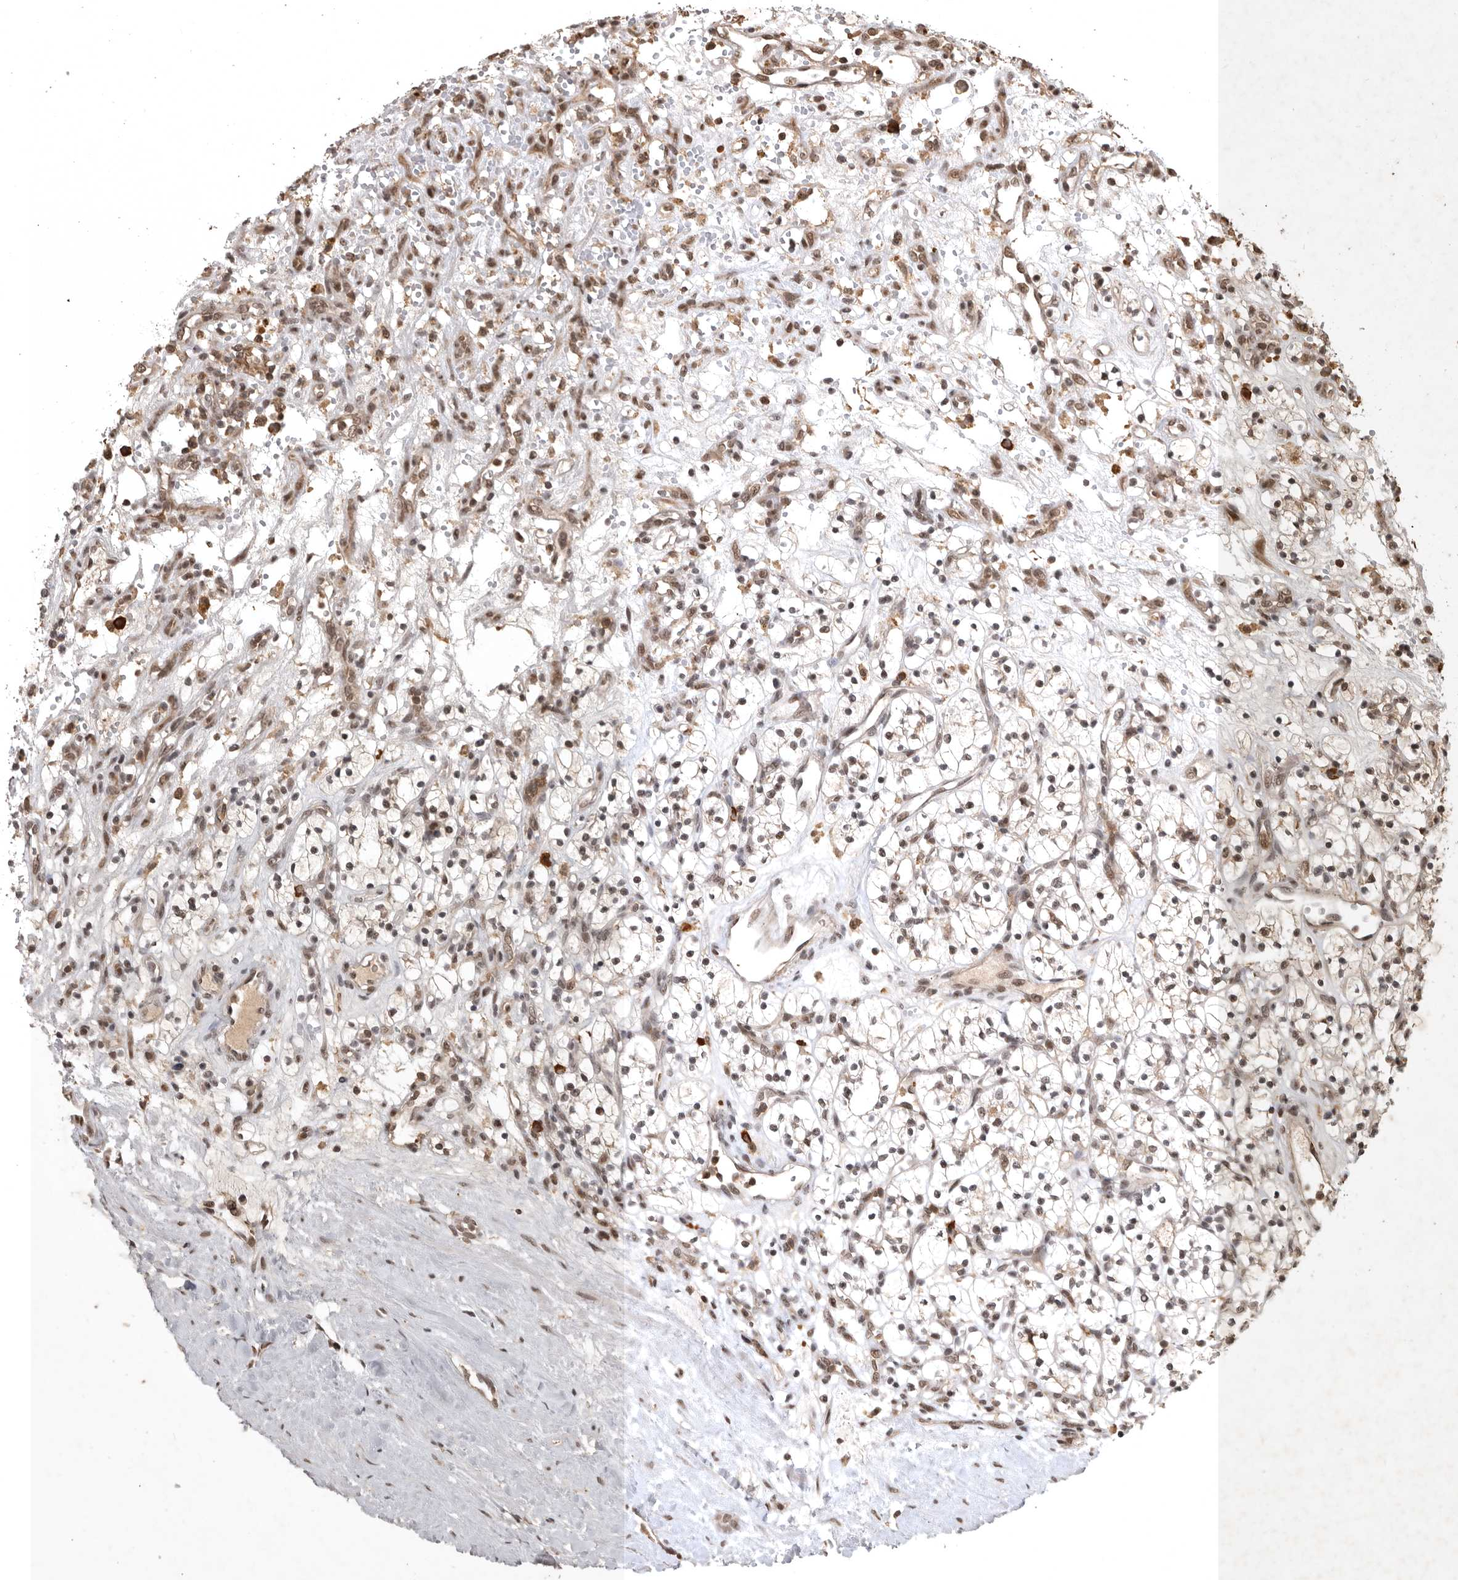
{"staining": {"intensity": "weak", "quantity": ">75%", "location": "nuclear"}, "tissue": "renal cancer", "cell_type": "Tumor cells", "image_type": "cancer", "snomed": [{"axis": "morphology", "description": "Adenocarcinoma, NOS"}, {"axis": "topography", "description": "Kidney"}], "caption": "High-power microscopy captured an IHC micrograph of adenocarcinoma (renal), revealing weak nuclear positivity in approximately >75% of tumor cells.", "gene": "CBLL1", "patient": {"sex": "female", "age": 57}}